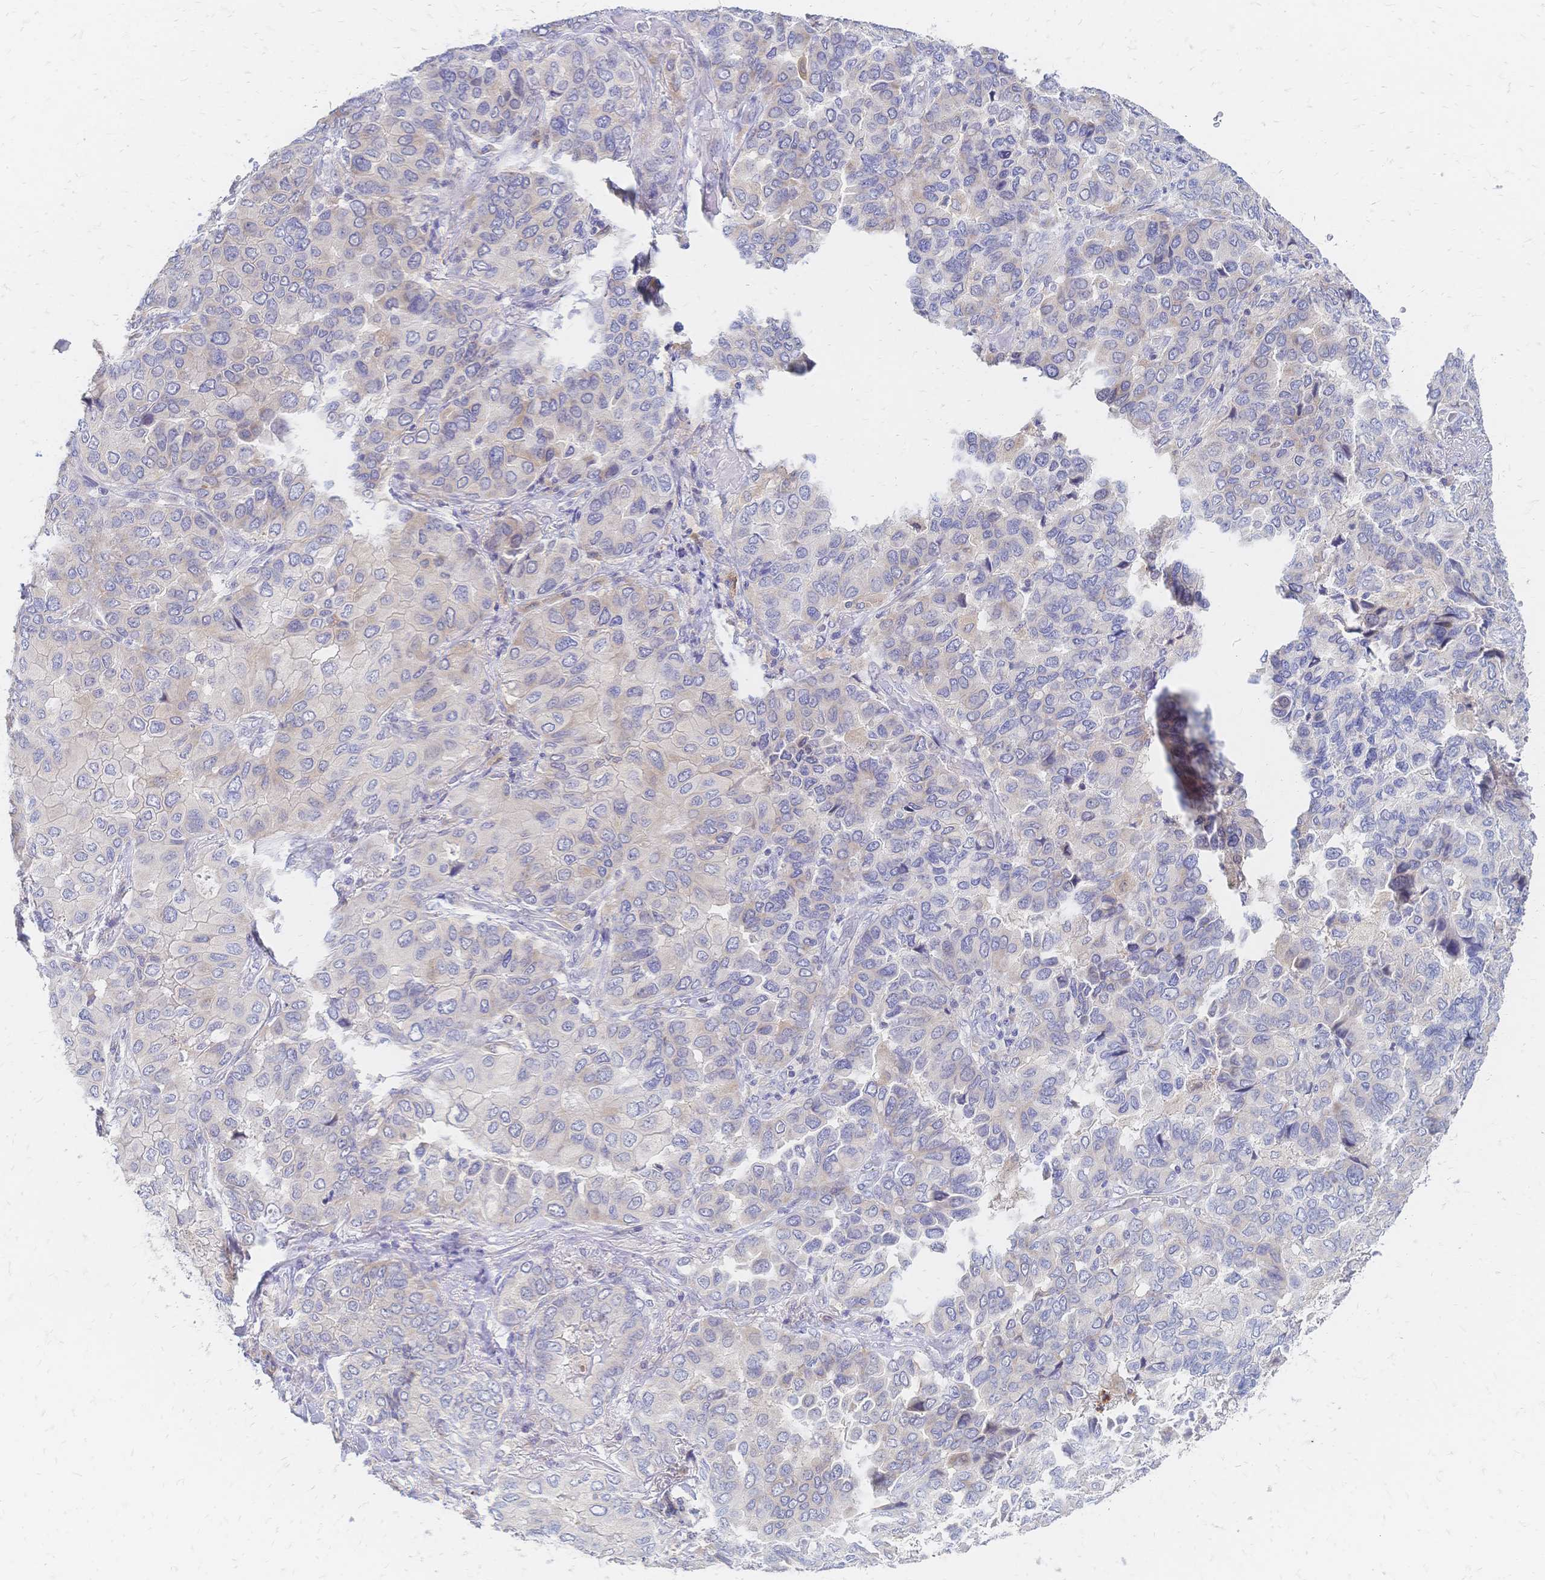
{"staining": {"intensity": "weak", "quantity": "<25%", "location": "cytoplasmic/membranous"}, "tissue": "lung cancer", "cell_type": "Tumor cells", "image_type": "cancer", "snomed": [{"axis": "morphology", "description": "Aneuploidy"}, {"axis": "morphology", "description": "Adenocarcinoma, NOS"}, {"axis": "morphology", "description": "Adenocarcinoma, metastatic, NOS"}, {"axis": "topography", "description": "Lymph node"}, {"axis": "topography", "description": "Lung"}], "caption": "Image shows no protein staining in tumor cells of metastatic adenocarcinoma (lung) tissue. (Immunohistochemistry, brightfield microscopy, high magnification).", "gene": "VWC2L", "patient": {"sex": "female", "age": 48}}